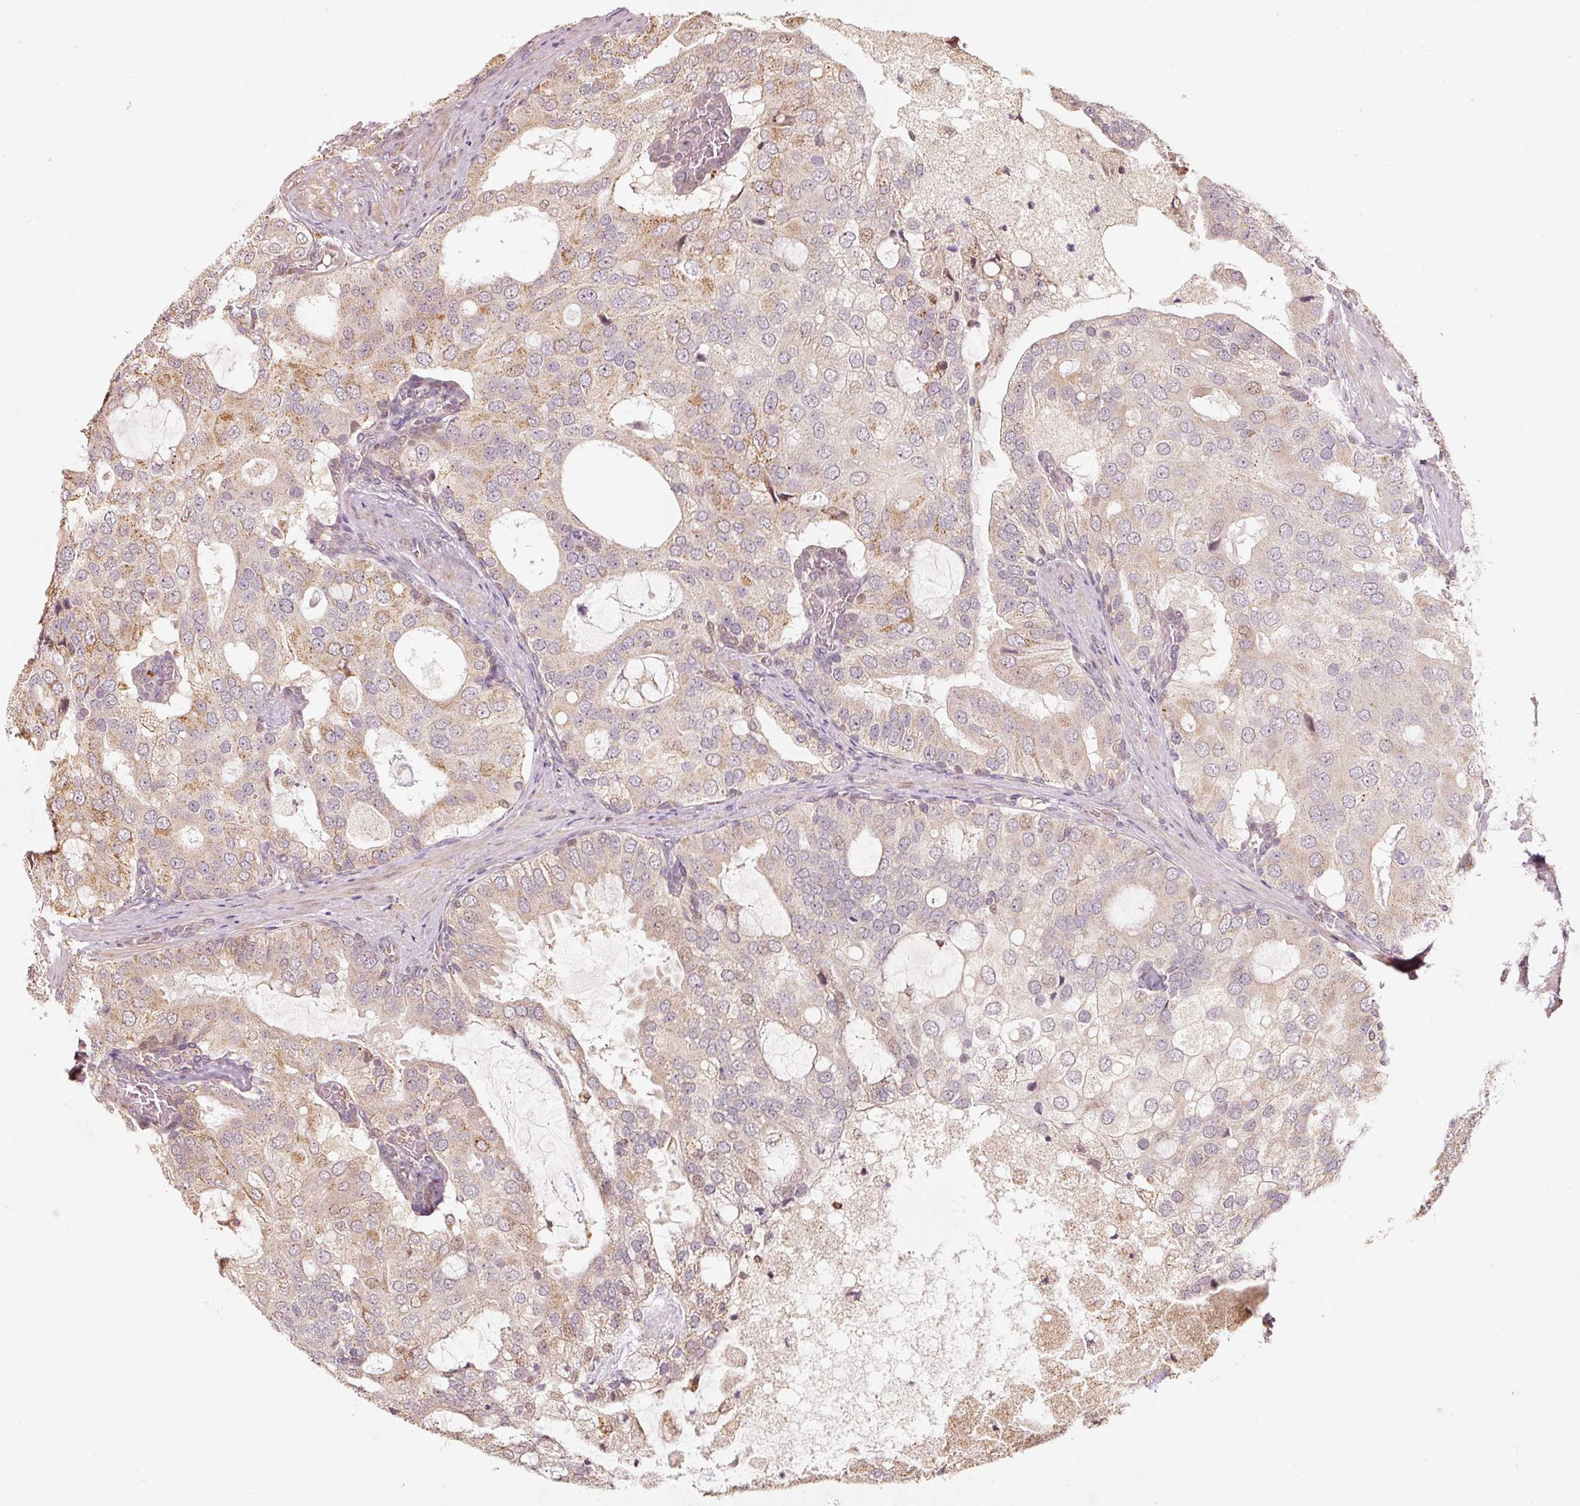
{"staining": {"intensity": "moderate", "quantity": "<25%", "location": "cytoplasmic/membranous"}, "tissue": "prostate cancer", "cell_type": "Tumor cells", "image_type": "cancer", "snomed": [{"axis": "morphology", "description": "Adenocarcinoma, High grade"}, {"axis": "topography", "description": "Prostate"}], "caption": "IHC of prostate cancer (adenocarcinoma (high-grade)) reveals low levels of moderate cytoplasmic/membranous expression in about <25% of tumor cells.", "gene": "RAB35", "patient": {"sex": "male", "age": 55}}